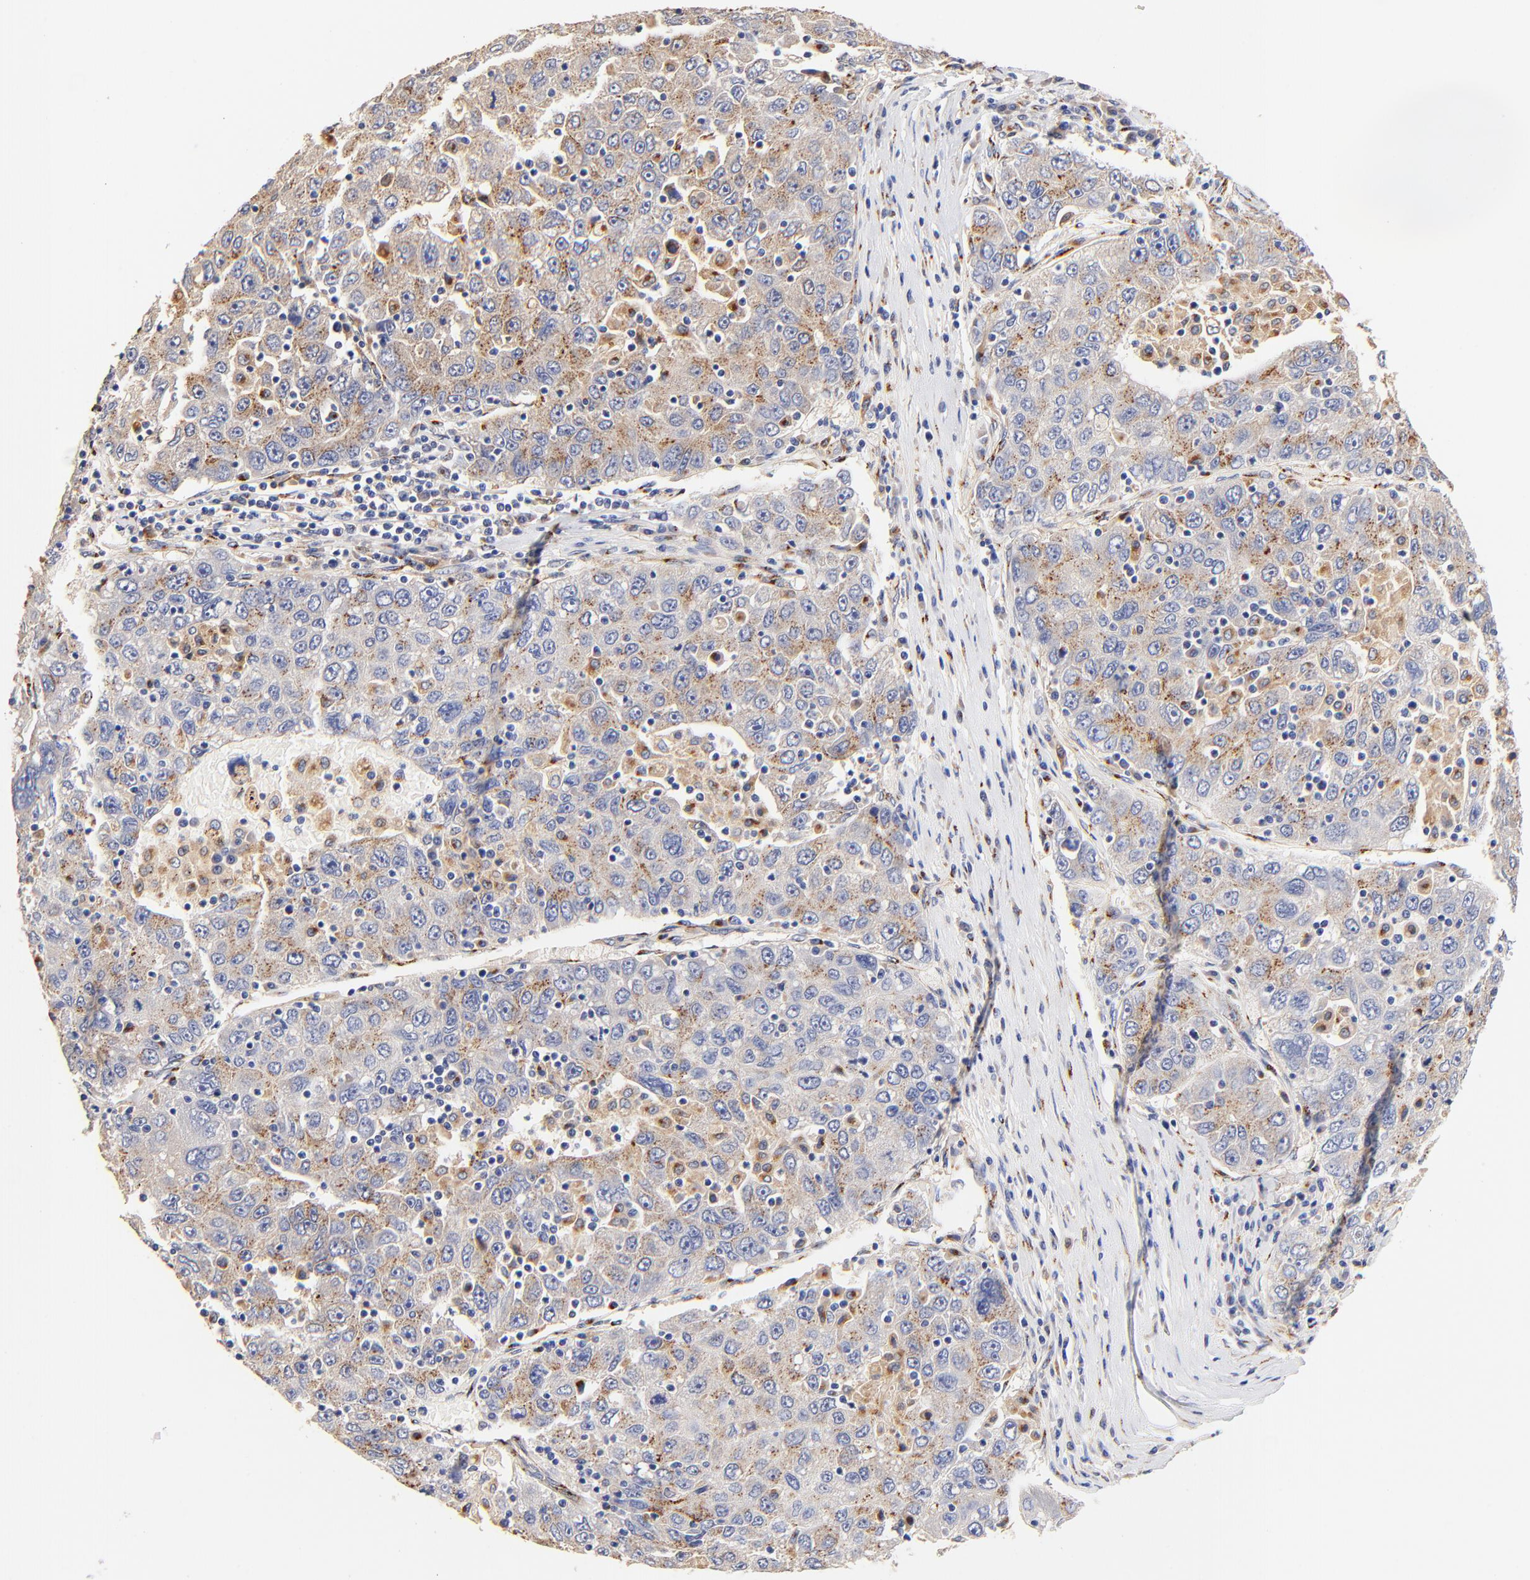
{"staining": {"intensity": "weak", "quantity": "25%-75%", "location": "cytoplasmic/membranous"}, "tissue": "liver cancer", "cell_type": "Tumor cells", "image_type": "cancer", "snomed": [{"axis": "morphology", "description": "Carcinoma, Hepatocellular, NOS"}, {"axis": "topography", "description": "Liver"}], "caption": "A brown stain shows weak cytoplasmic/membranous staining of a protein in human liver cancer tumor cells.", "gene": "FMNL3", "patient": {"sex": "male", "age": 49}}